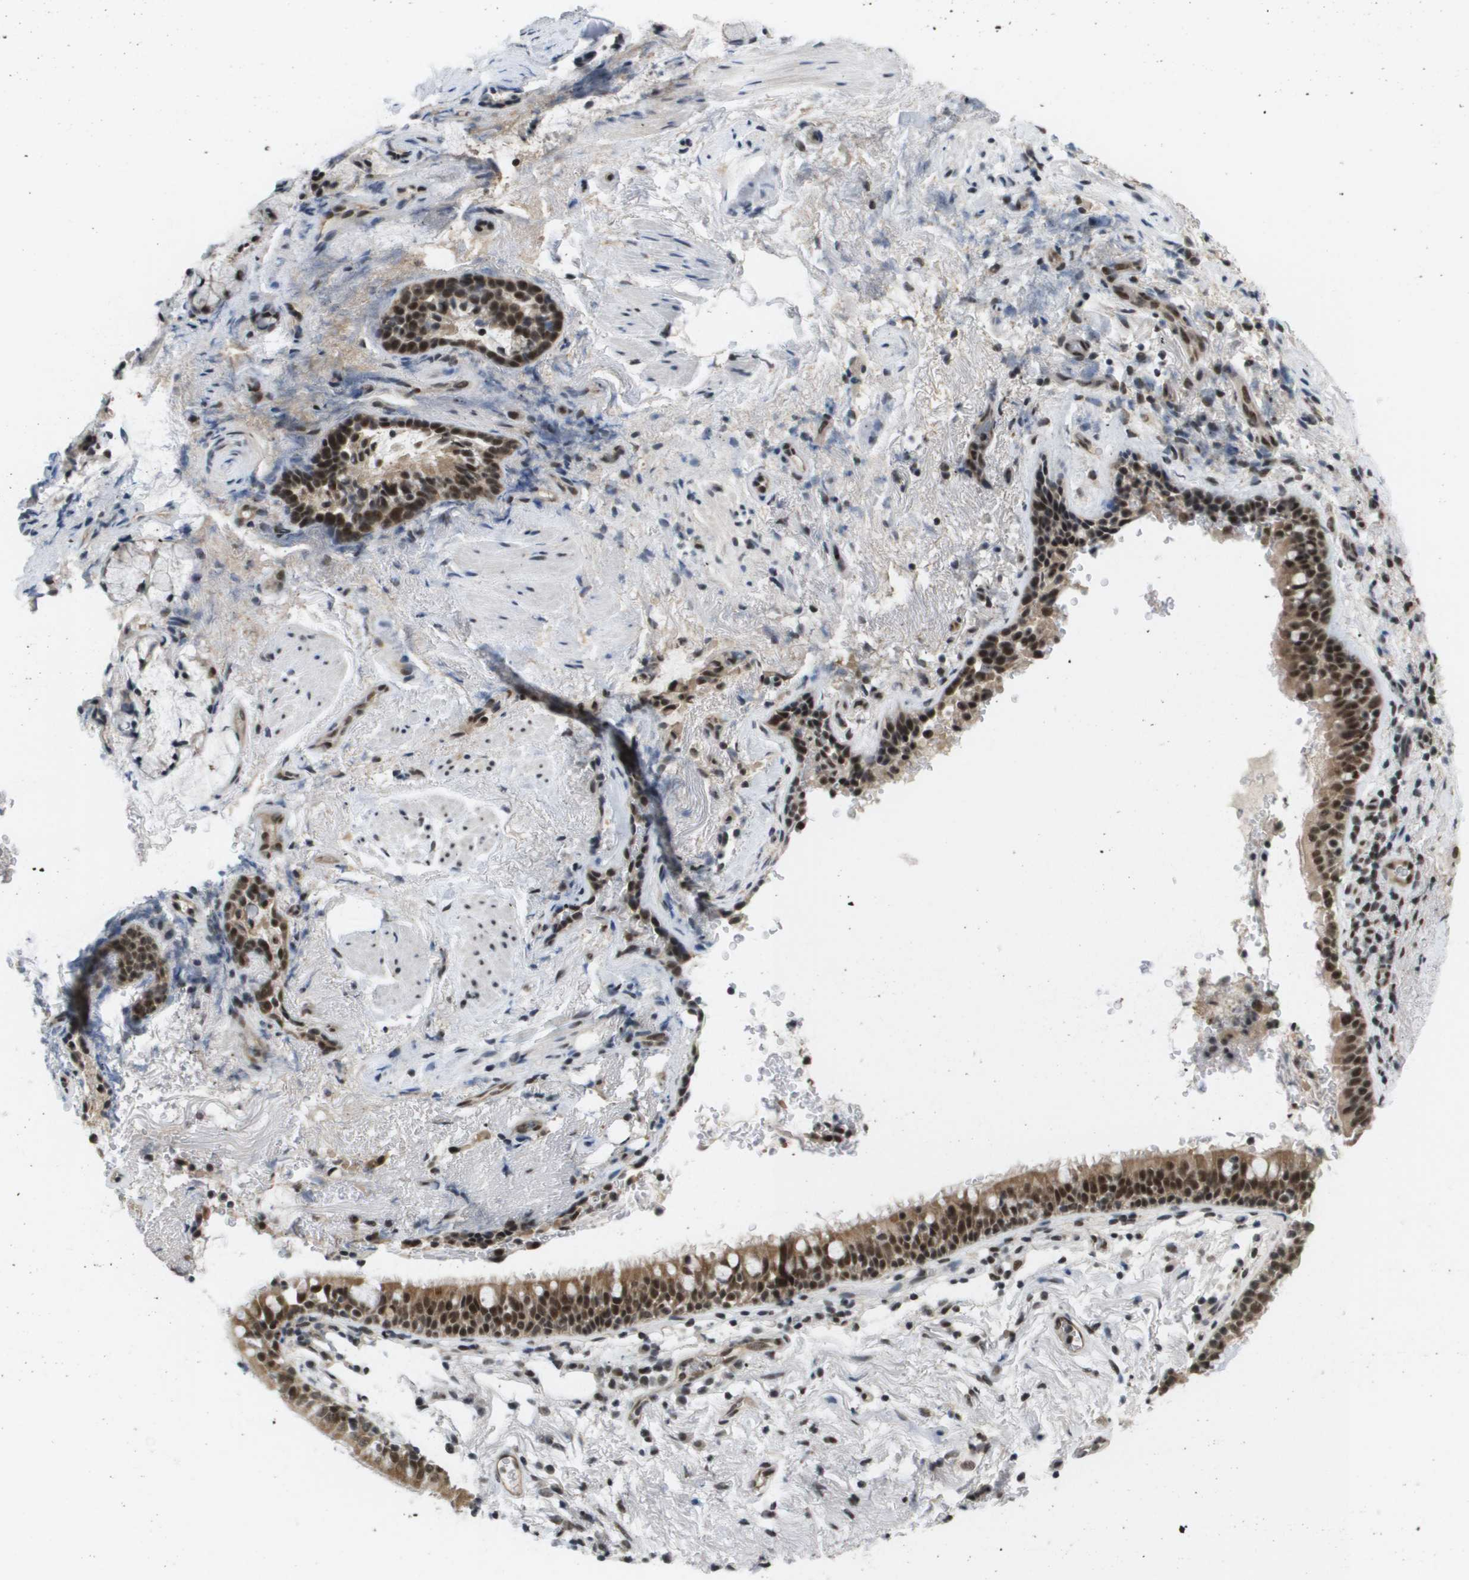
{"staining": {"intensity": "moderate", "quantity": ">75%", "location": "cytoplasmic/membranous,nuclear"}, "tissue": "bronchus", "cell_type": "Respiratory epithelial cells", "image_type": "normal", "snomed": [{"axis": "morphology", "description": "Normal tissue, NOS"}, {"axis": "morphology", "description": "Inflammation, NOS"}, {"axis": "topography", "description": "Cartilage tissue"}, {"axis": "topography", "description": "Bronchus"}], "caption": "Moderate cytoplasmic/membranous,nuclear positivity is seen in about >75% of respiratory epithelial cells in unremarkable bronchus.", "gene": "ISY1", "patient": {"sex": "male", "age": 77}}